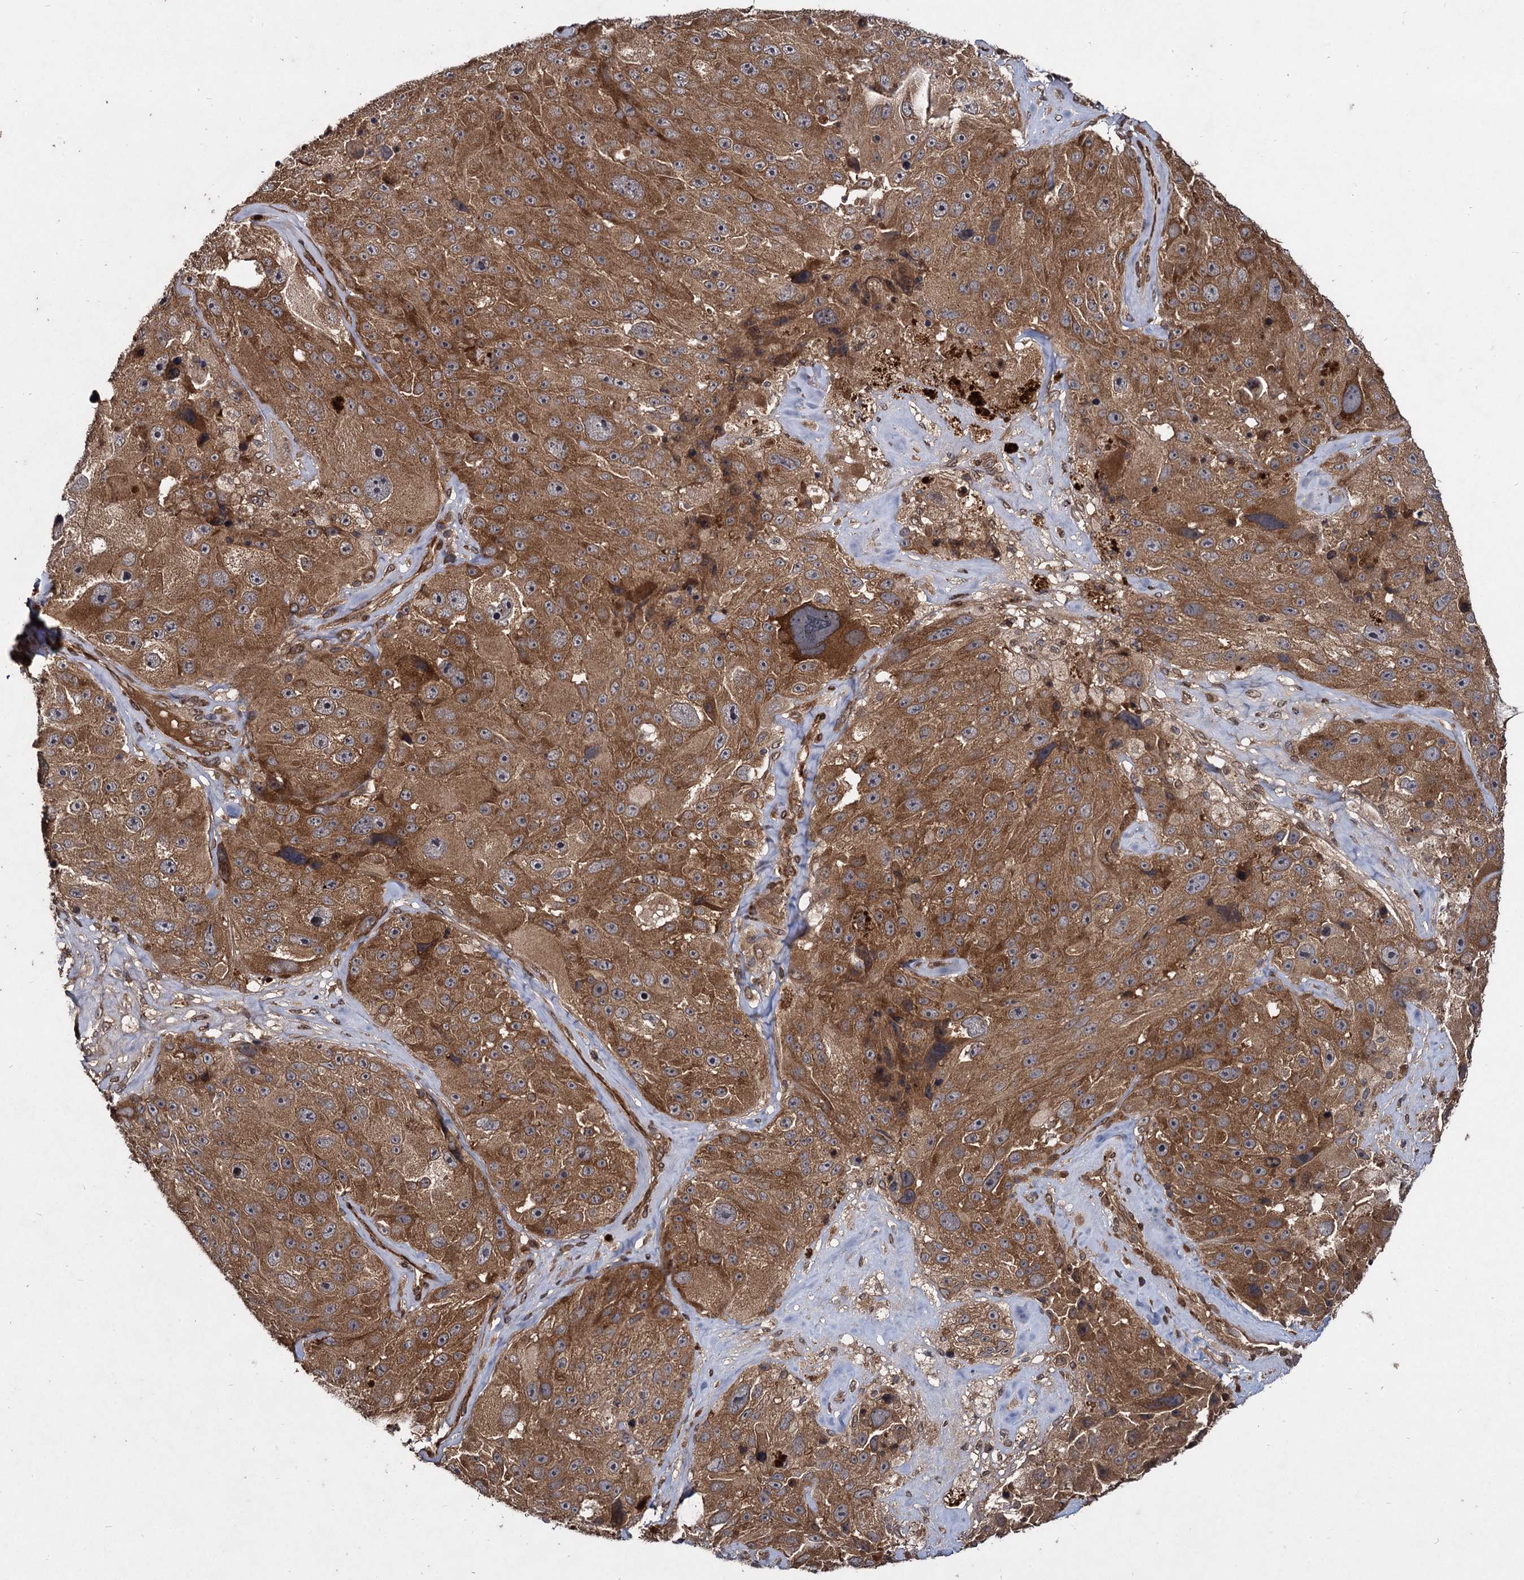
{"staining": {"intensity": "strong", "quantity": ">75%", "location": "cytoplasmic/membranous"}, "tissue": "melanoma", "cell_type": "Tumor cells", "image_type": "cancer", "snomed": [{"axis": "morphology", "description": "Malignant melanoma, Metastatic site"}, {"axis": "topography", "description": "Lymph node"}], "caption": "Melanoma stained for a protein (brown) displays strong cytoplasmic/membranous positive staining in approximately >75% of tumor cells.", "gene": "DCP1B", "patient": {"sex": "male", "age": 62}}